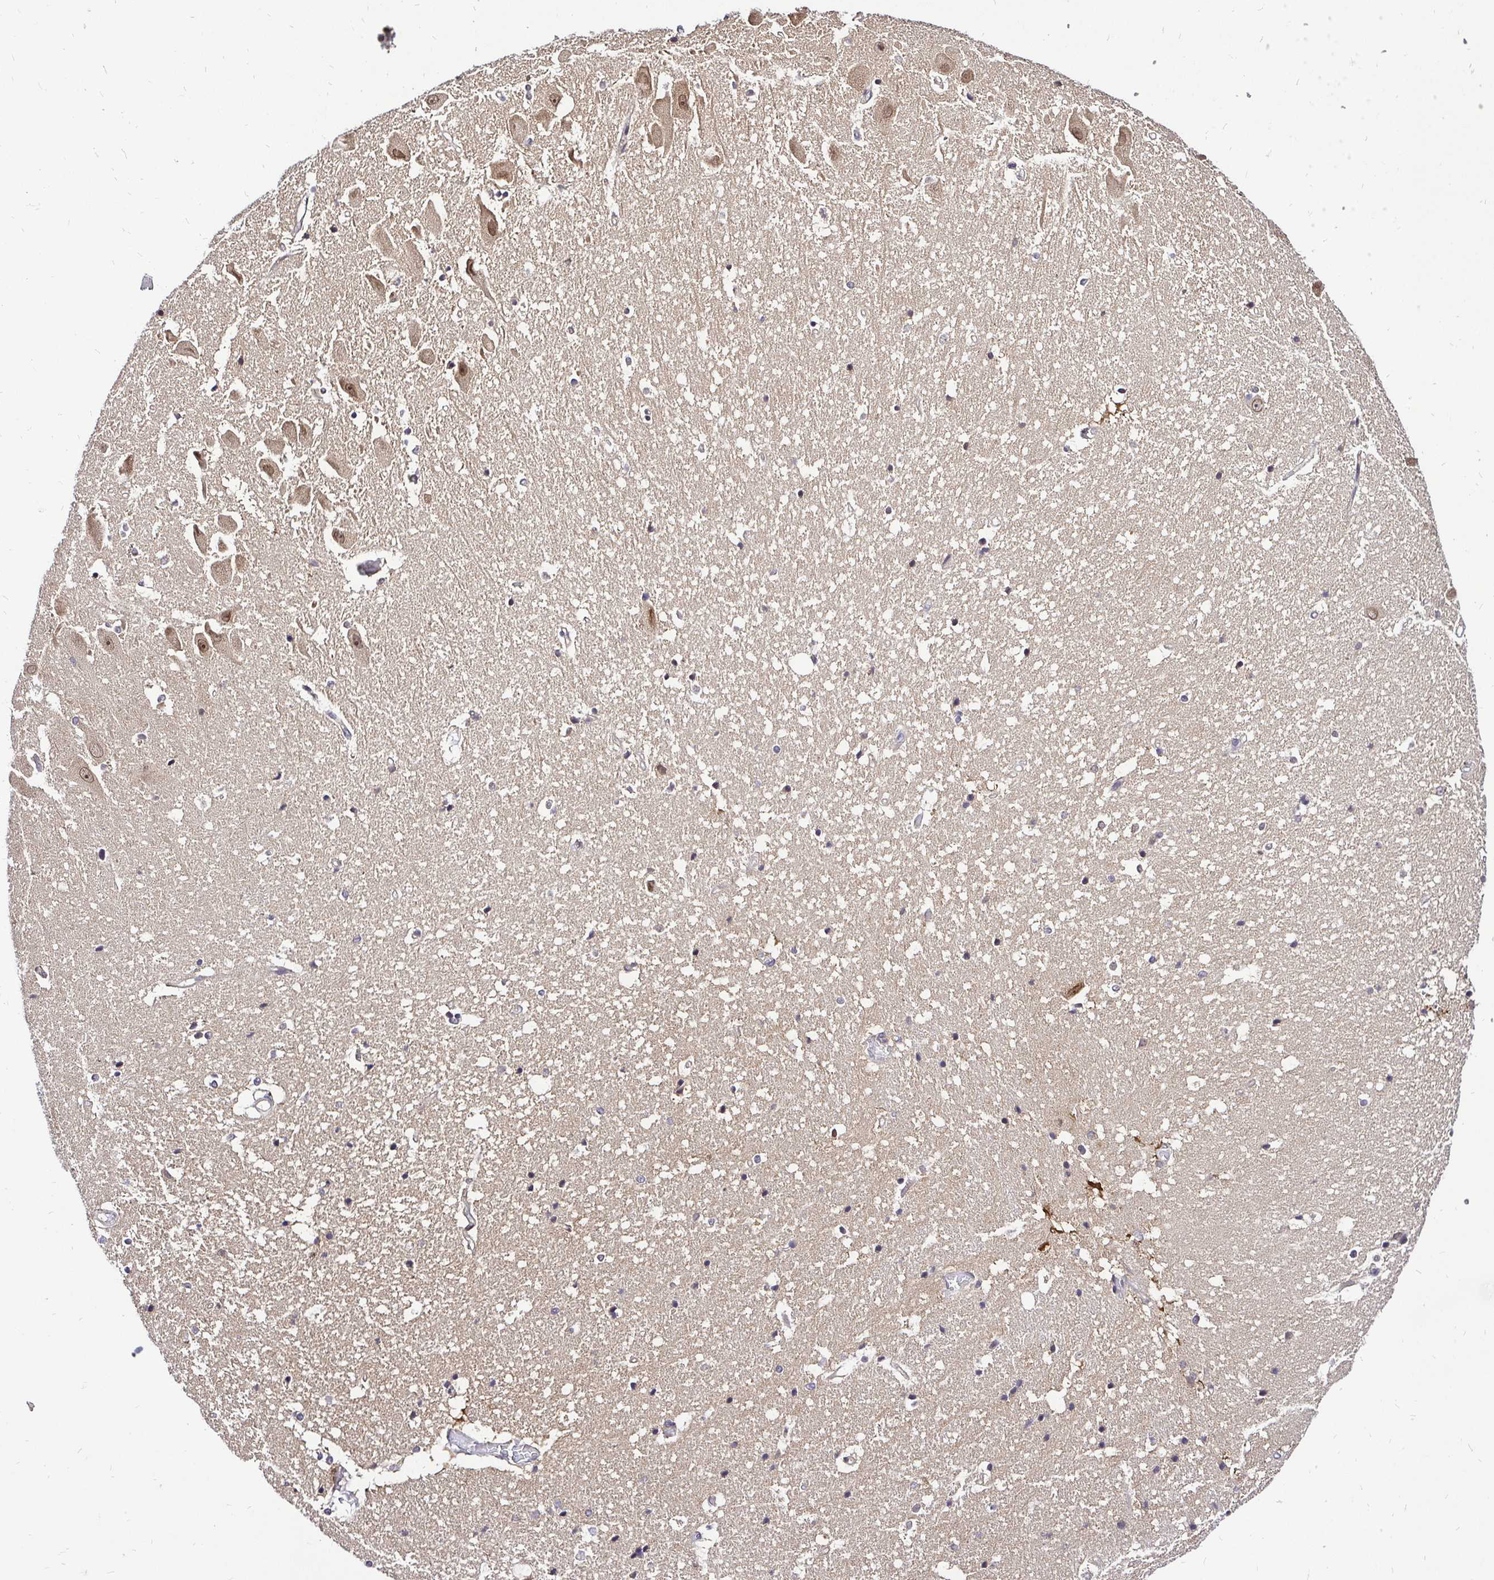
{"staining": {"intensity": "weak", "quantity": "<25%", "location": "cytoplasmic/membranous"}, "tissue": "hippocampus", "cell_type": "Glial cells", "image_type": "normal", "snomed": [{"axis": "morphology", "description": "Normal tissue, NOS"}, {"axis": "topography", "description": "Hippocampus"}], "caption": "Glial cells show no significant positivity in benign hippocampus. Brightfield microscopy of IHC stained with DAB (3,3'-diaminobenzidine) (brown) and hematoxylin (blue), captured at high magnification.", "gene": "UBE2M", "patient": {"sex": "male", "age": 63}}